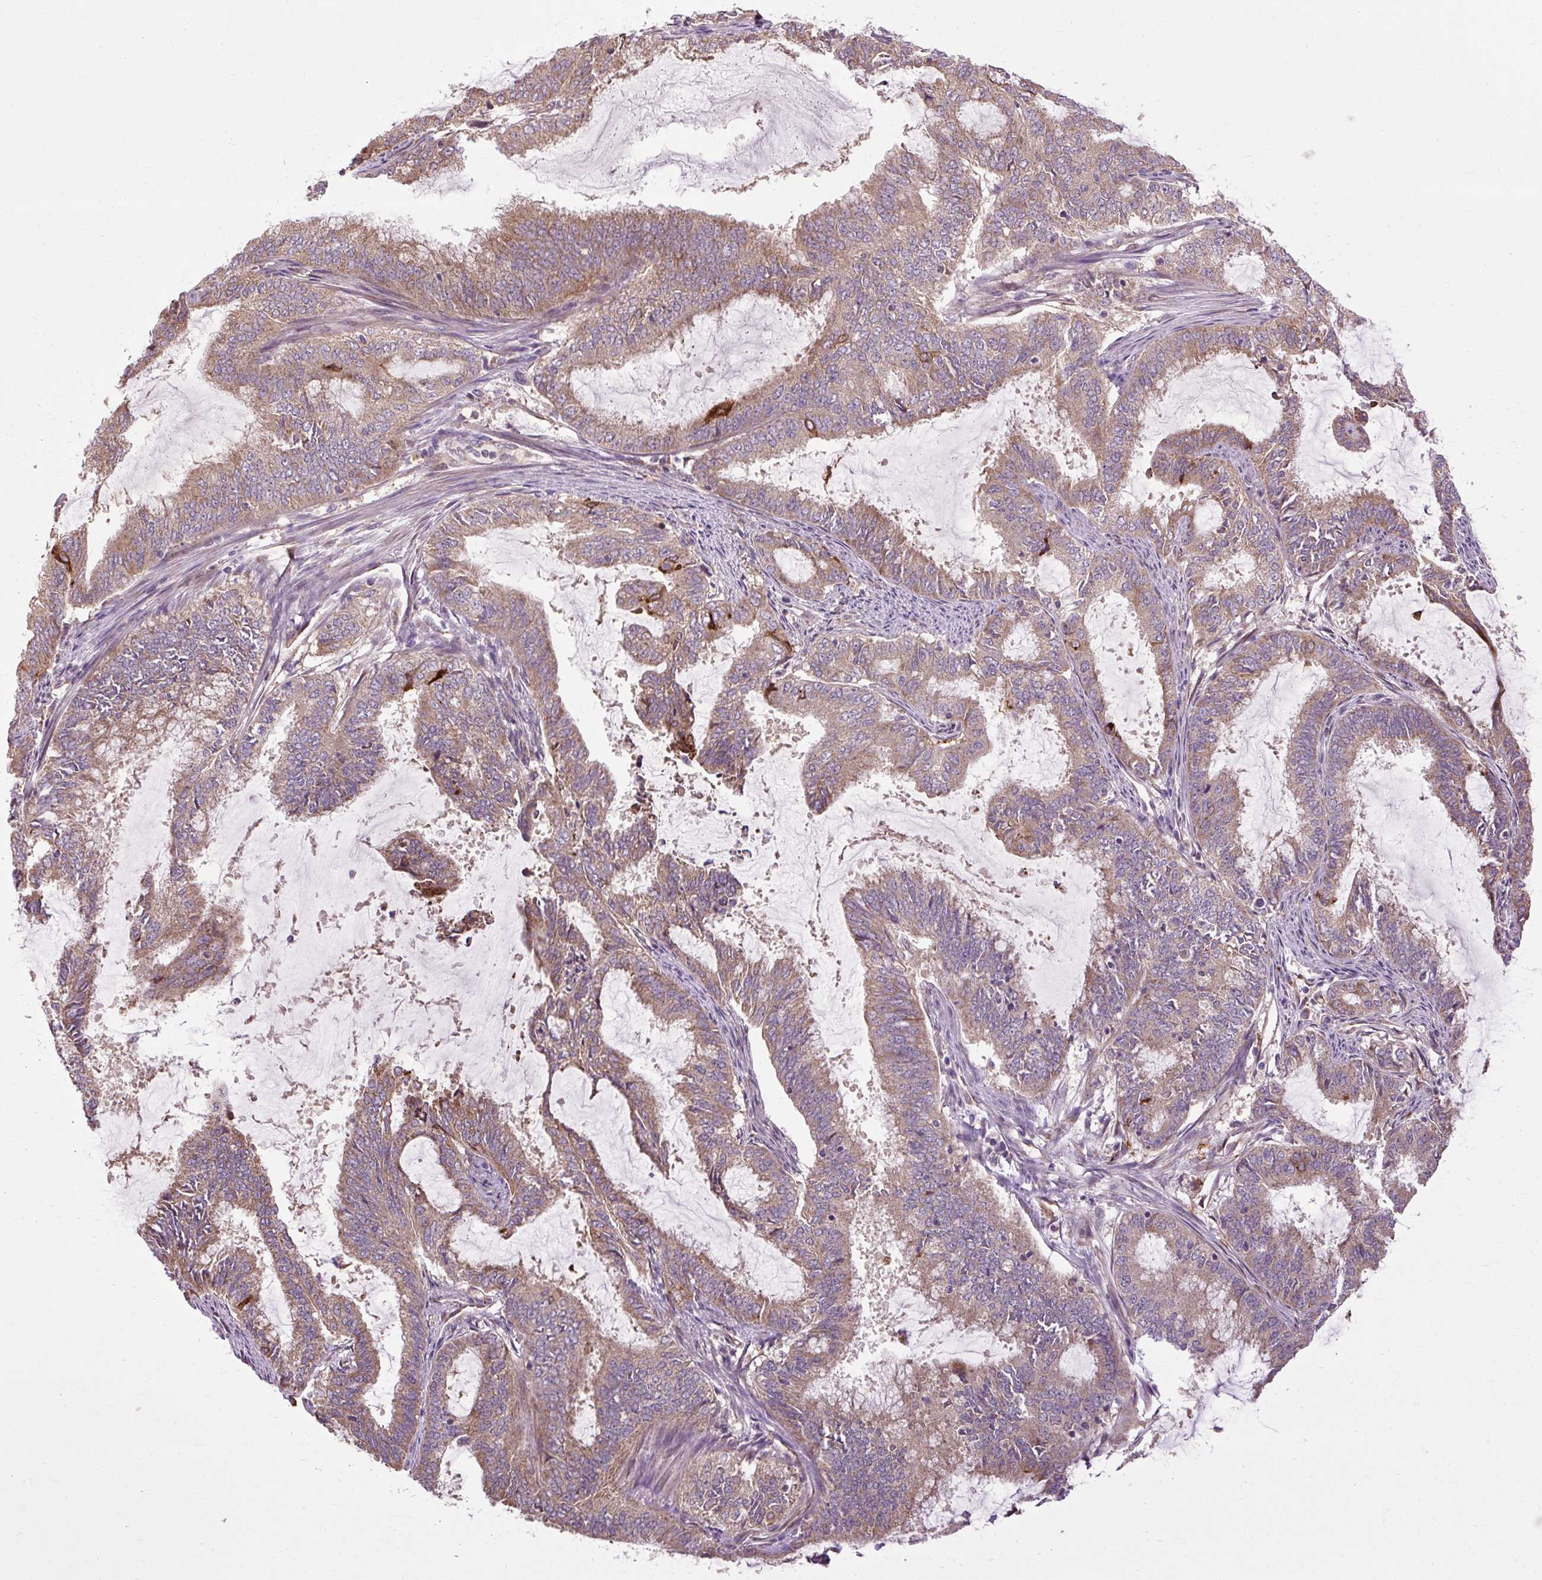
{"staining": {"intensity": "moderate", "quantity": ">75%", "location": "cytoplasmic/membranous"}, "tissue": "endometrial cancer", "cell_type": "Tumor cells", "image_type": "cancer", "snomed": [{"axis": "morphology", "description": "Adenocarcinoma, NOS"}, {"axis": "topography", "description": "Endometrium"}], "caption": "A medium amount of moderate cytoplasmic/membranous positivity is seen in approximately >75% of tumor cells in adenocarcinoma (endometrial) tissue.", "gene": "FLRT1", "patient": {"sex": "female", "age": 51}}